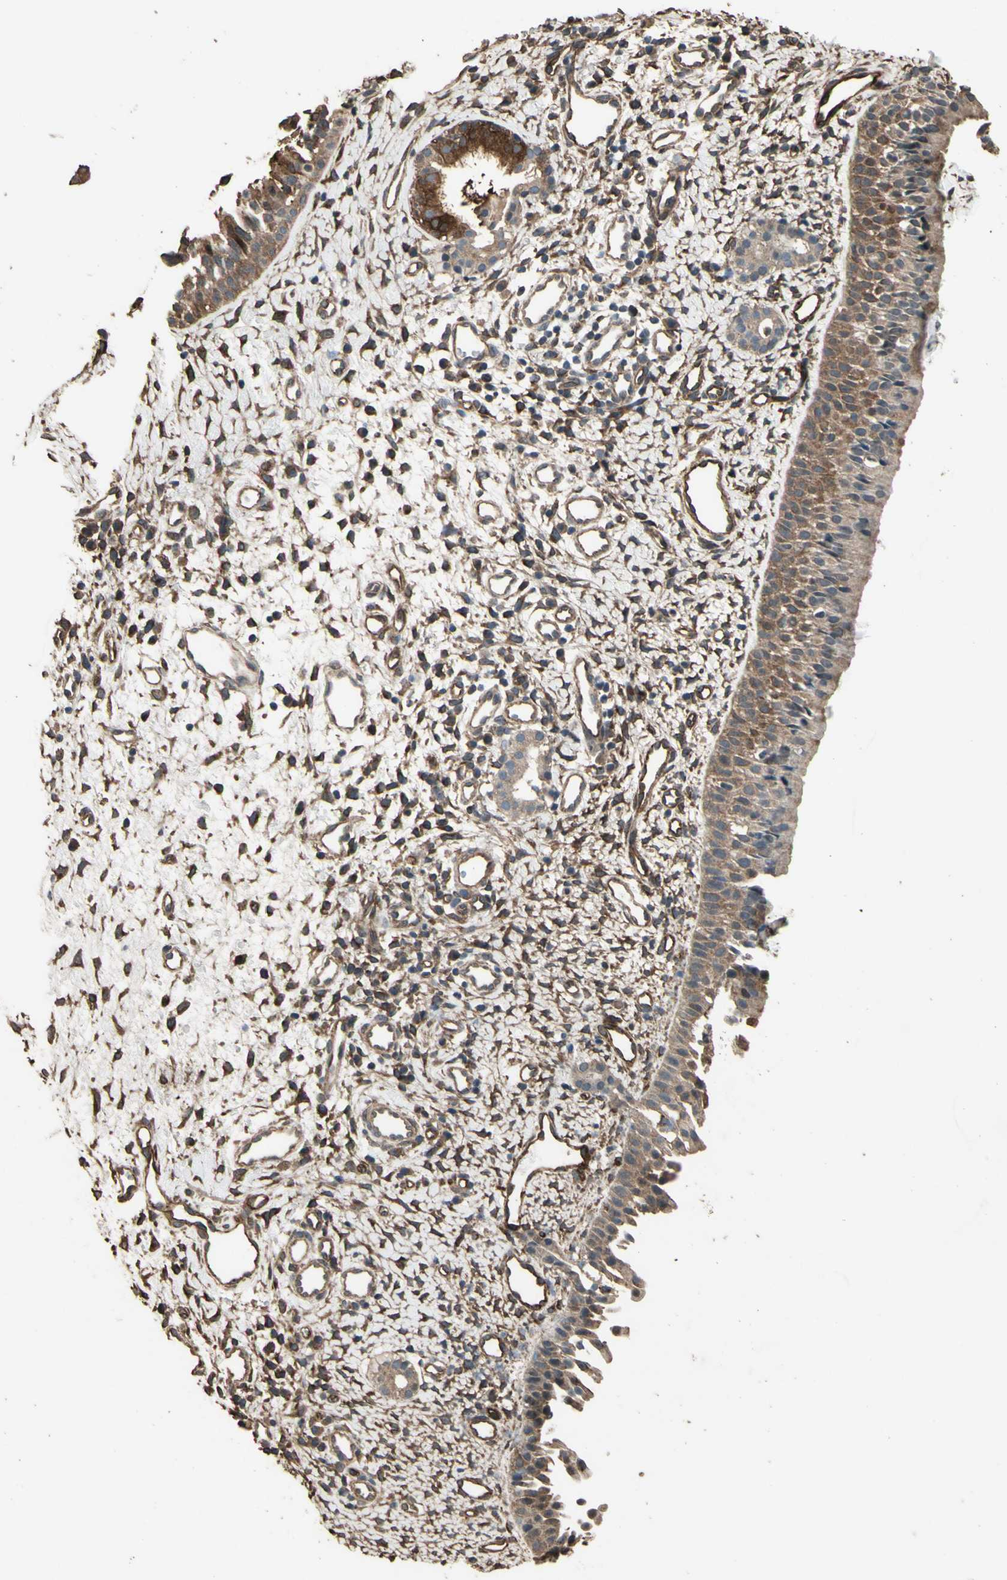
{"staining": {"intensity": "moderate", "quantity": ">75%", "location": "cytoplasmic/membranous"}, "tissue": "nasopharynx", "cell_type": "Respiratory epithelial cells", "image_type": "normal", "snomed": [{"axis": "morphology", "description": "Normal tissue, NOS"}, {"axis": "topography", "description": "Nasopharynx"}], "caption": "This is an image of immunohistochemistry (IHC) staining of unremarkable nasopharynx, which shows moderate expression in the cytoplasmic/membranous of respiratory epithelial cells.", "gene": "TSPO", "patient": {"sex": "male", "age": 22}}